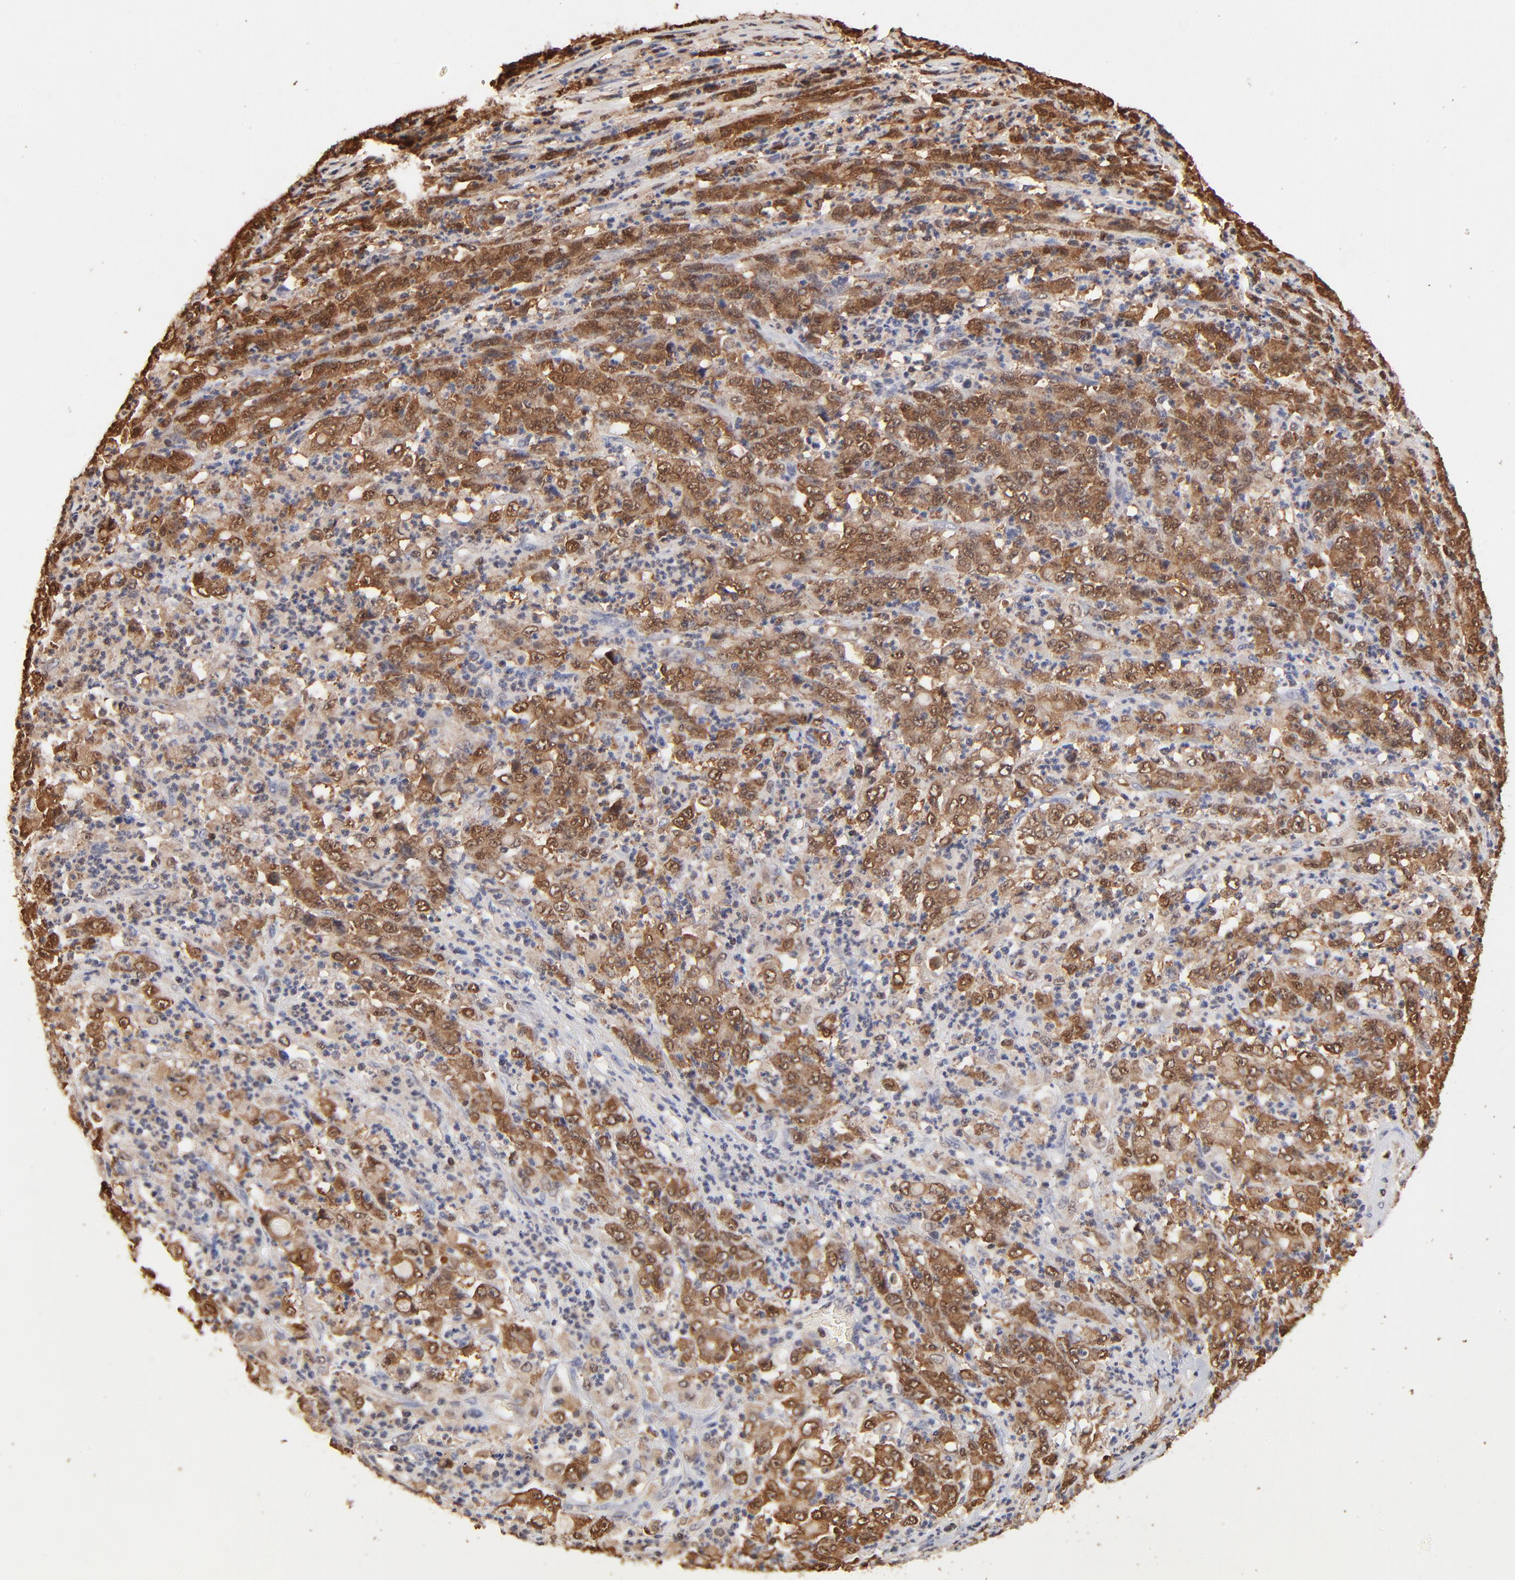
{"staining": {"intensity": "moderate", "quantity": ">75%", "location": "cytoplasmic/membranous"}, "tissue": "stomach cancer", "cell_type": "Tumor cells", "image_type": "cancer", "snomed": [{"axis": "morphology", "description": "Adenocarcinoma, NOS"}, {"axis": "topography", "description": "Stomach, lower"}], "caption": "A photomicrograph of human adenocarcinoma (stomach) stained for a protein demonstrates moderate cytoplasmic/membranous brown staining in tumor cells.", "gene": "CASP1", "patient": {"sex": "female", "age": 71}}